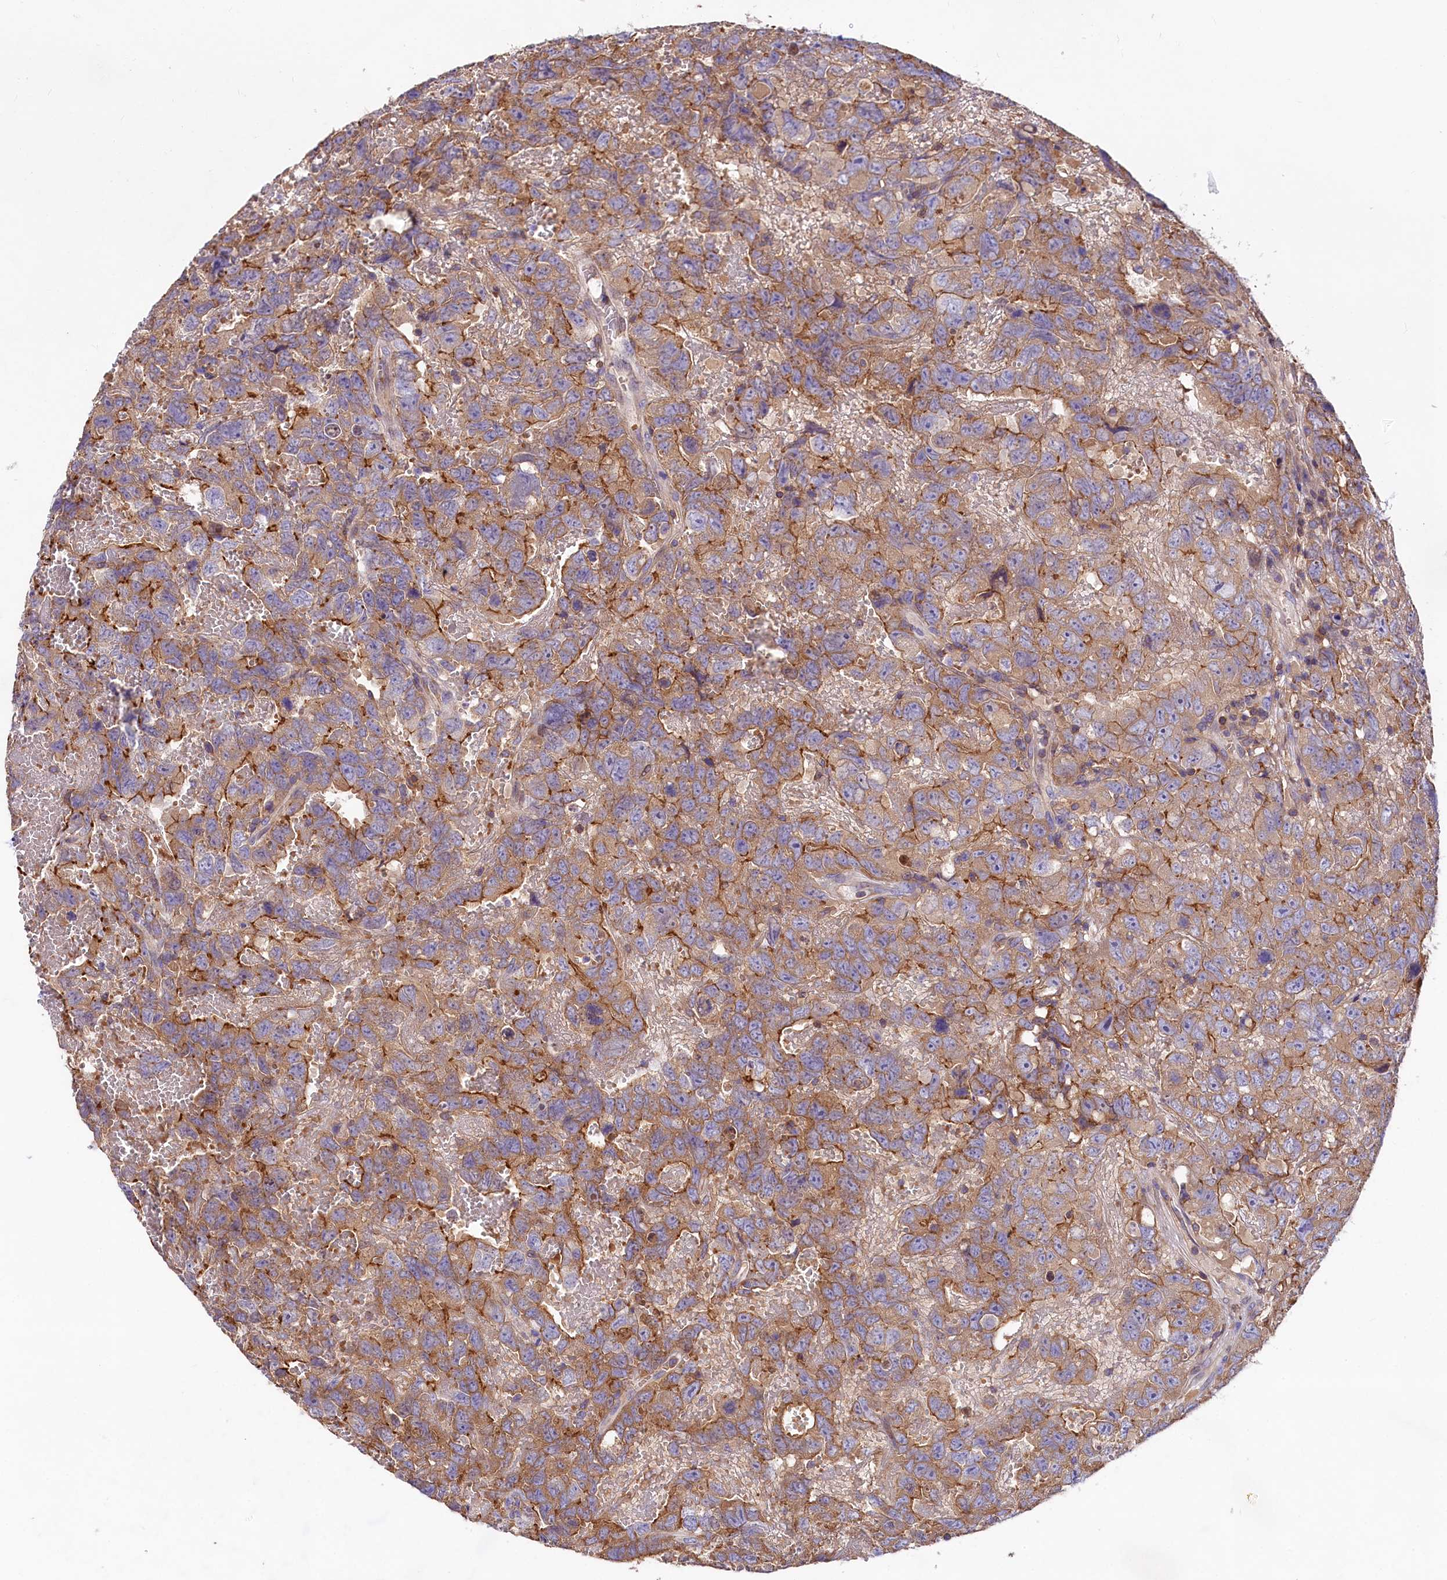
{"staining": {"intensity": "moderate", "quantity": "25%-75%", "location": "cytoplasmic/membranous"}, "tissue": "testis cancer", "cell_type": "Tumor cells", "image_type": "cancer", "snomed": [{"axis": "morphology", "description": "Carcinoma, Embryonal, NOS"}, {"axis": "topography", "description": "Testis"}], "caption": "Approximately 25%-75% of tumor cells in human testis cancer (embryonal carcinoma) display moderate cytoplasmic/membranous protein positivity as visualized by brown immunohistochemical staining.", "gene": "HPS6", "patient": {"sex": "male", "age": 45}}